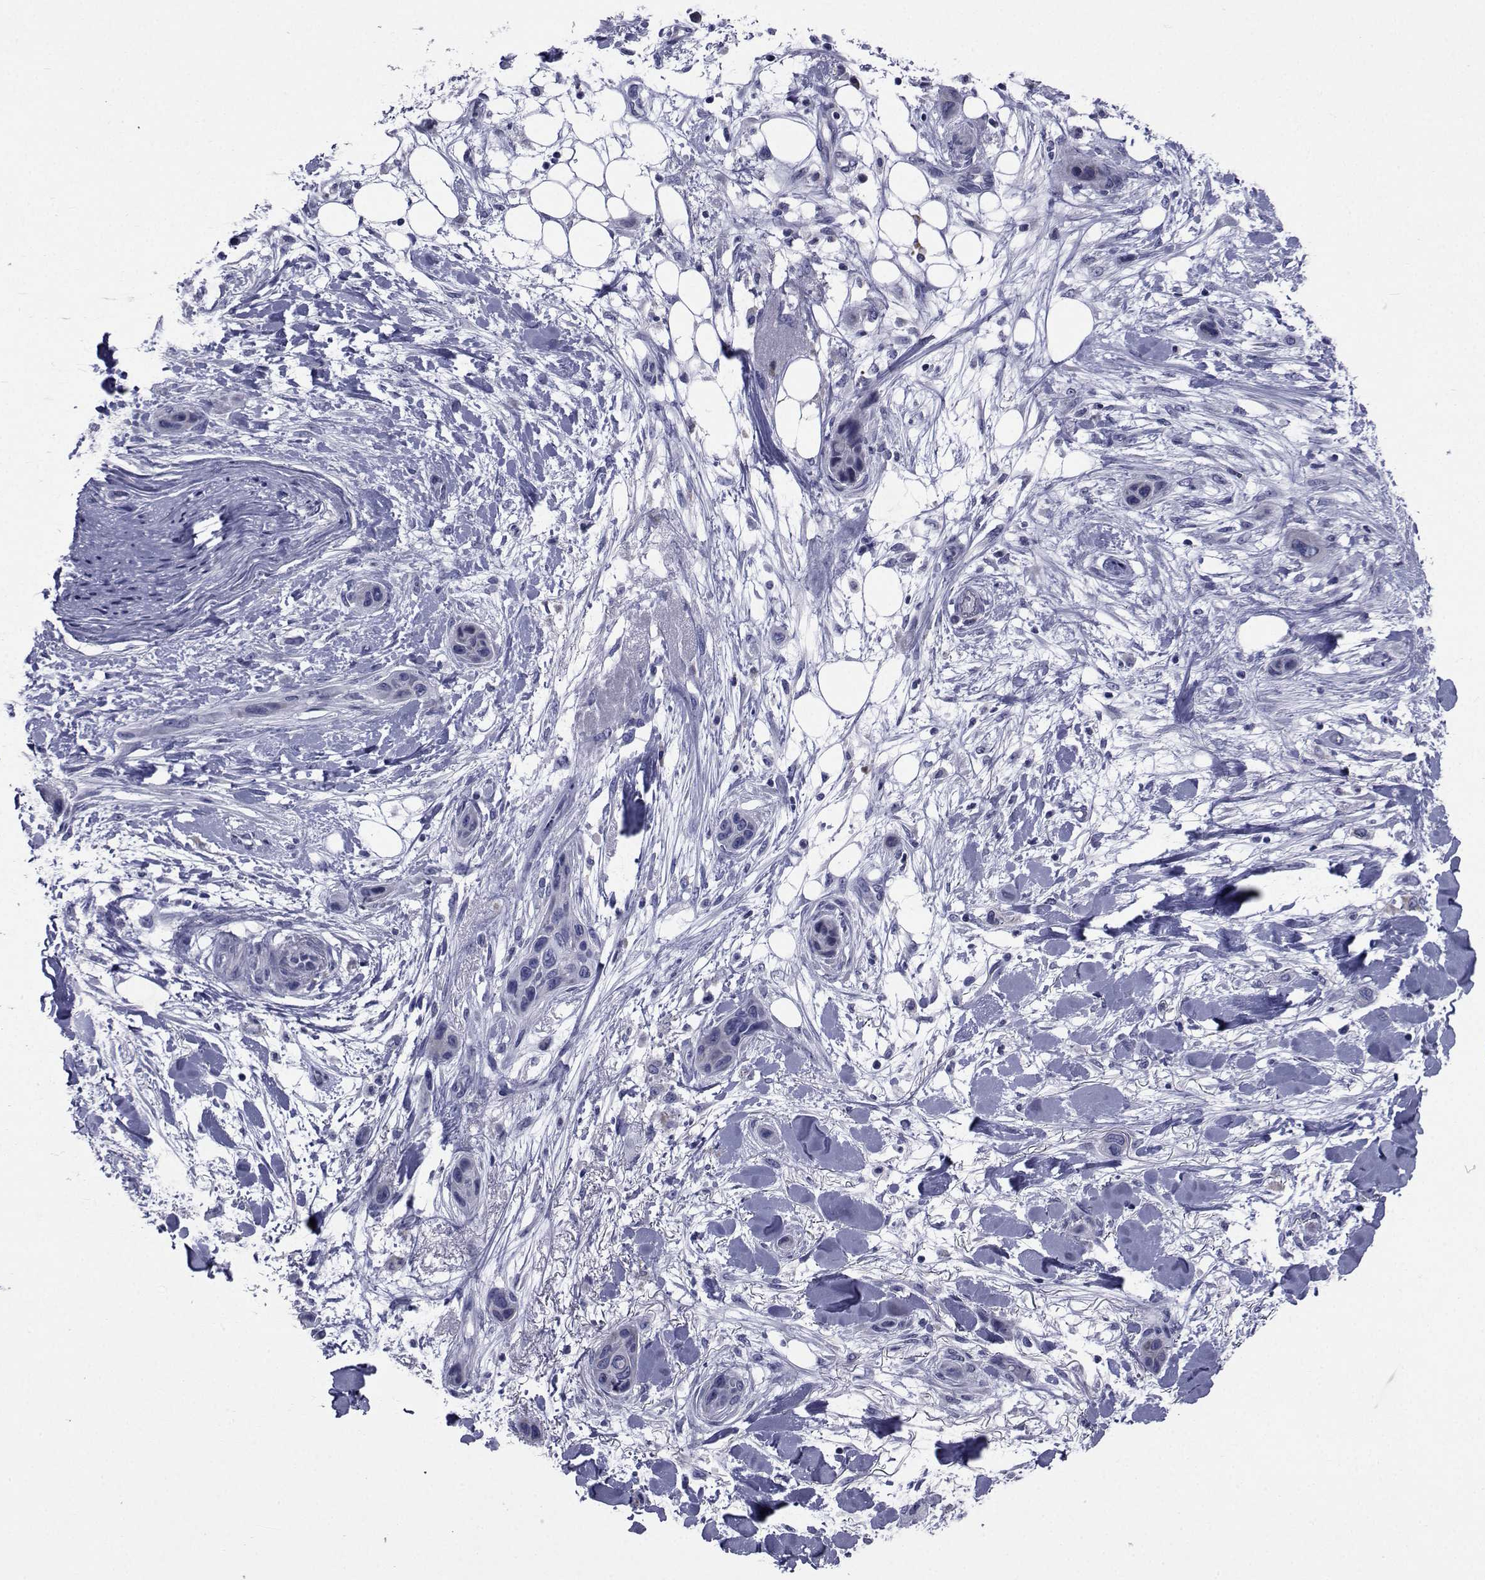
{"staining": {"intensity": "negative", "quantity": "none", "location": "none"}, "tissue": "skin cancer", "cell_type": "Tumor cells", "image_type": "cancer", "snomed": [{"axis": "morphology", "description": "Squamous cell carcinoma, NOS"}, {"axis": "topography", "description": "Skin"}], "caption": "IHC of squamous cell carcinoma (skin) displays no expression in tumor cells.", "gene": "ROPN1", "patient": {"sex": "male", "age": 79}}